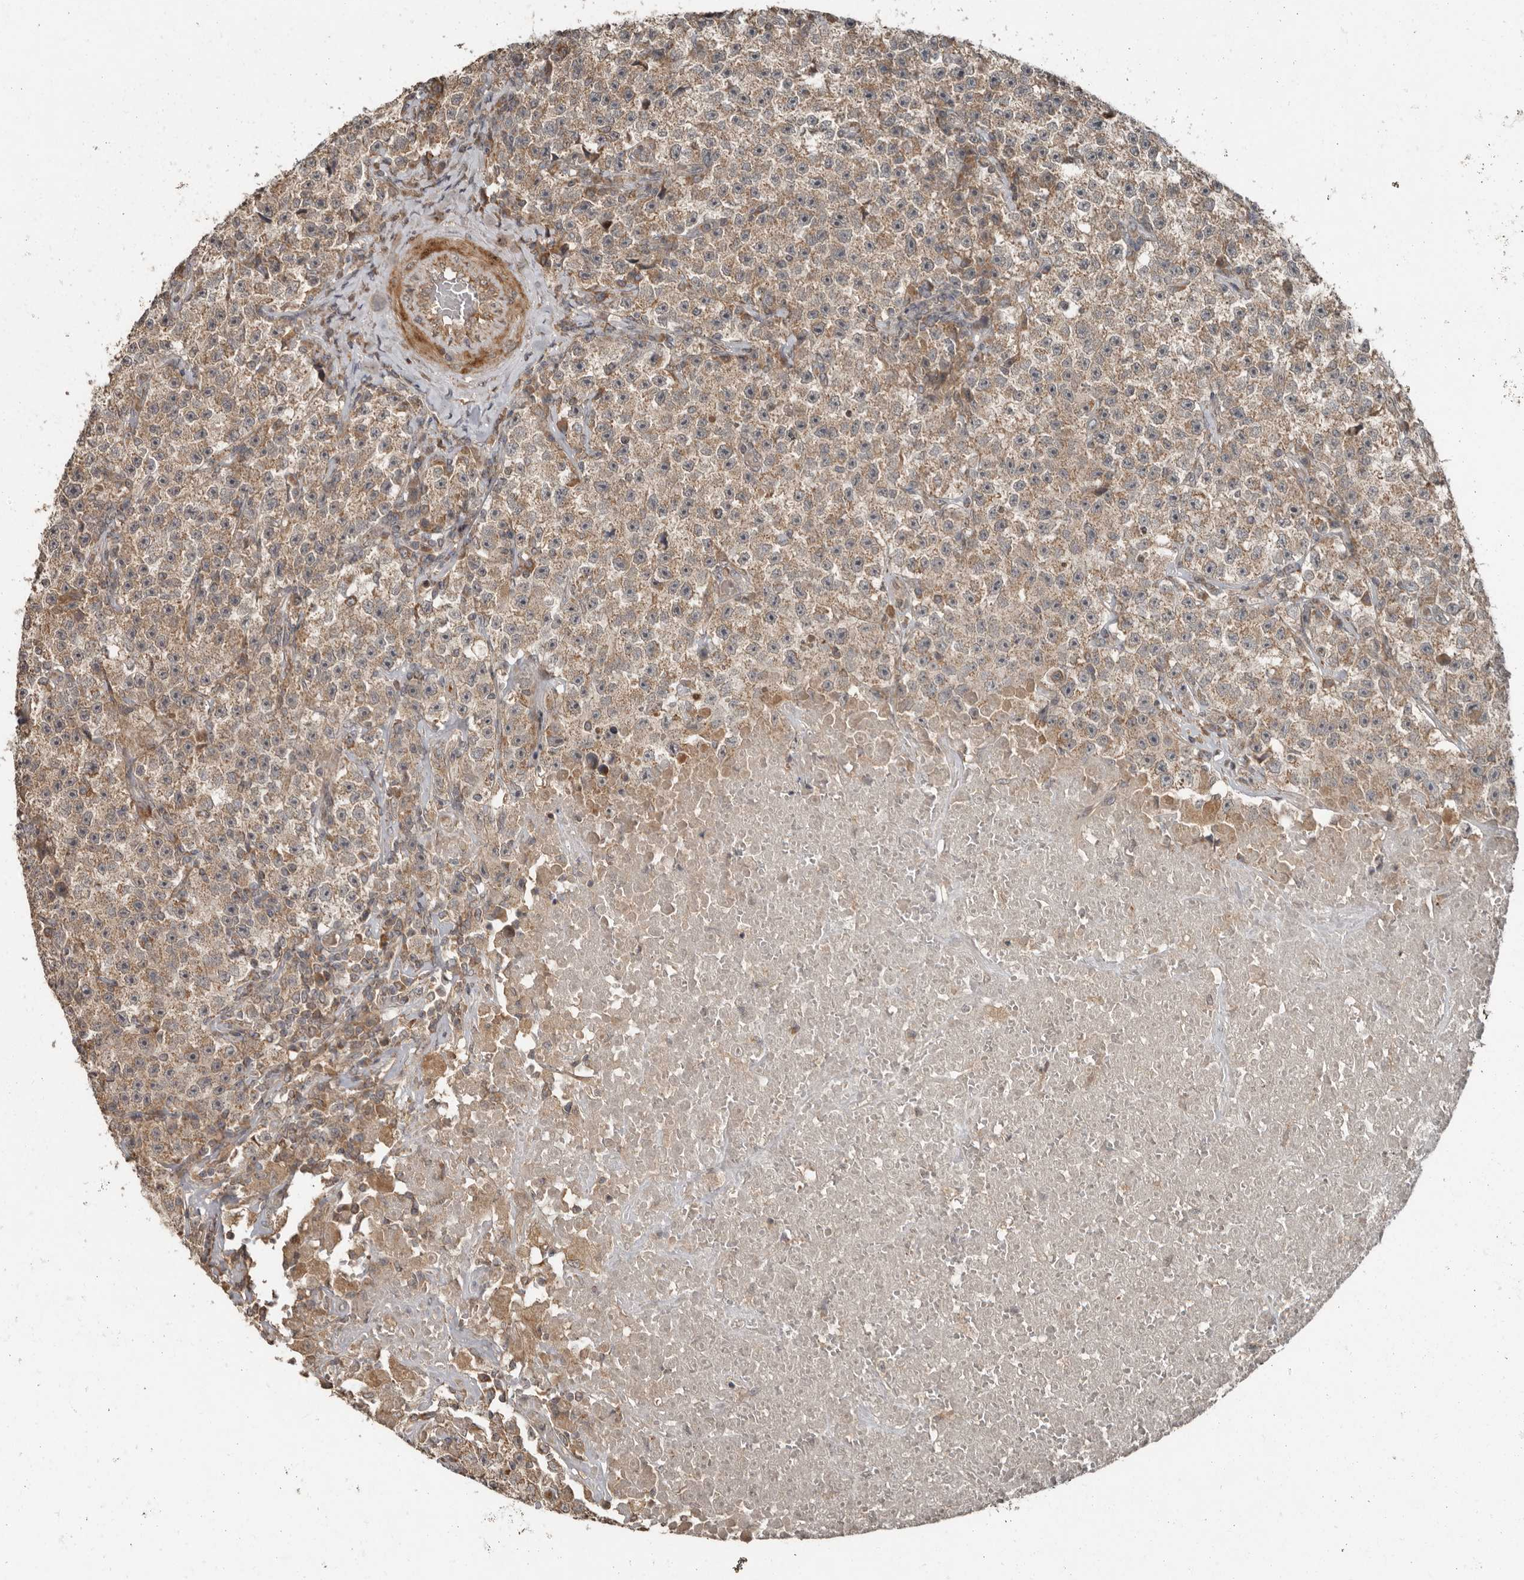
{"staining": {"intensity": "weak", "quantity": ">75%", "location": "cytoplasmic/membranous"}, "tissue": "testis cancer", "cell_type": "Tumor cells", "image_type": "cancer", "snomed": [{"axis": "morphology", "description": "Seminoma, NOS"}, {"axis": "topography", "description": "Testis"}], "caption": "Tumor cells demonstrate low levels of weak cytoplasmic/membranous staining in about >75% of cells in testis cancer (seminoma).", "gene": "SLC6A7", "patient": {"sex": "male", "age": 22}}